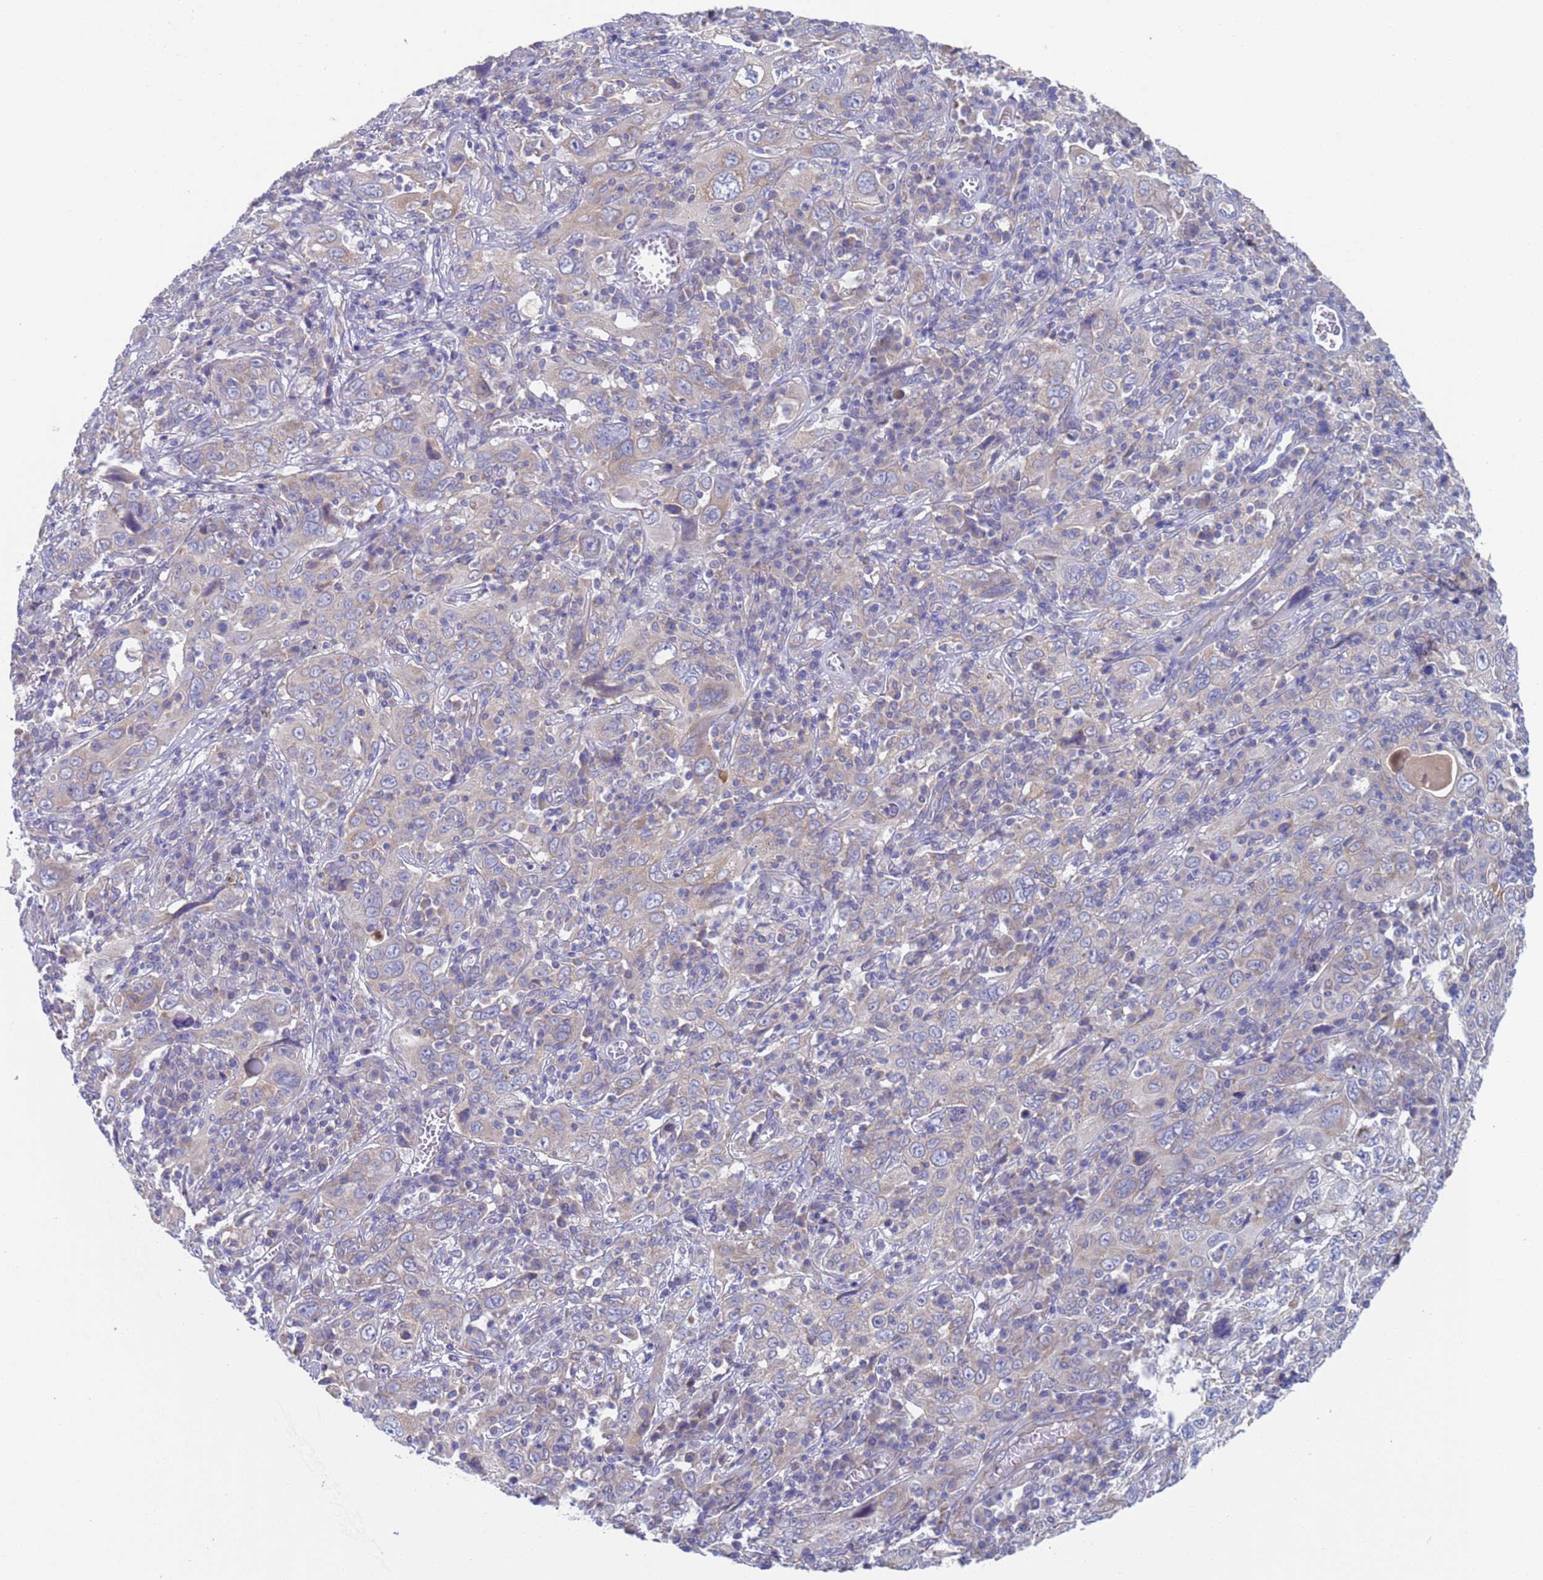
{"staining": {"intensity": "negative", "quantity": "none", "location": "none"}, "tissue": "cervical cancer", "cell_type": "Tumor cells", "image_type": "cancer", "snomed": [{"axis": "morphology", "description": "Squamous cell carcinoma, NOS"}, {"axis": "topography", "description": "Cervix"}], "caption": "There is no significant positivity in tumor cells of squamous cell carcinoma (cervical).", "gene": "PET117", "patient": {"sex": "female", "age": 46}}